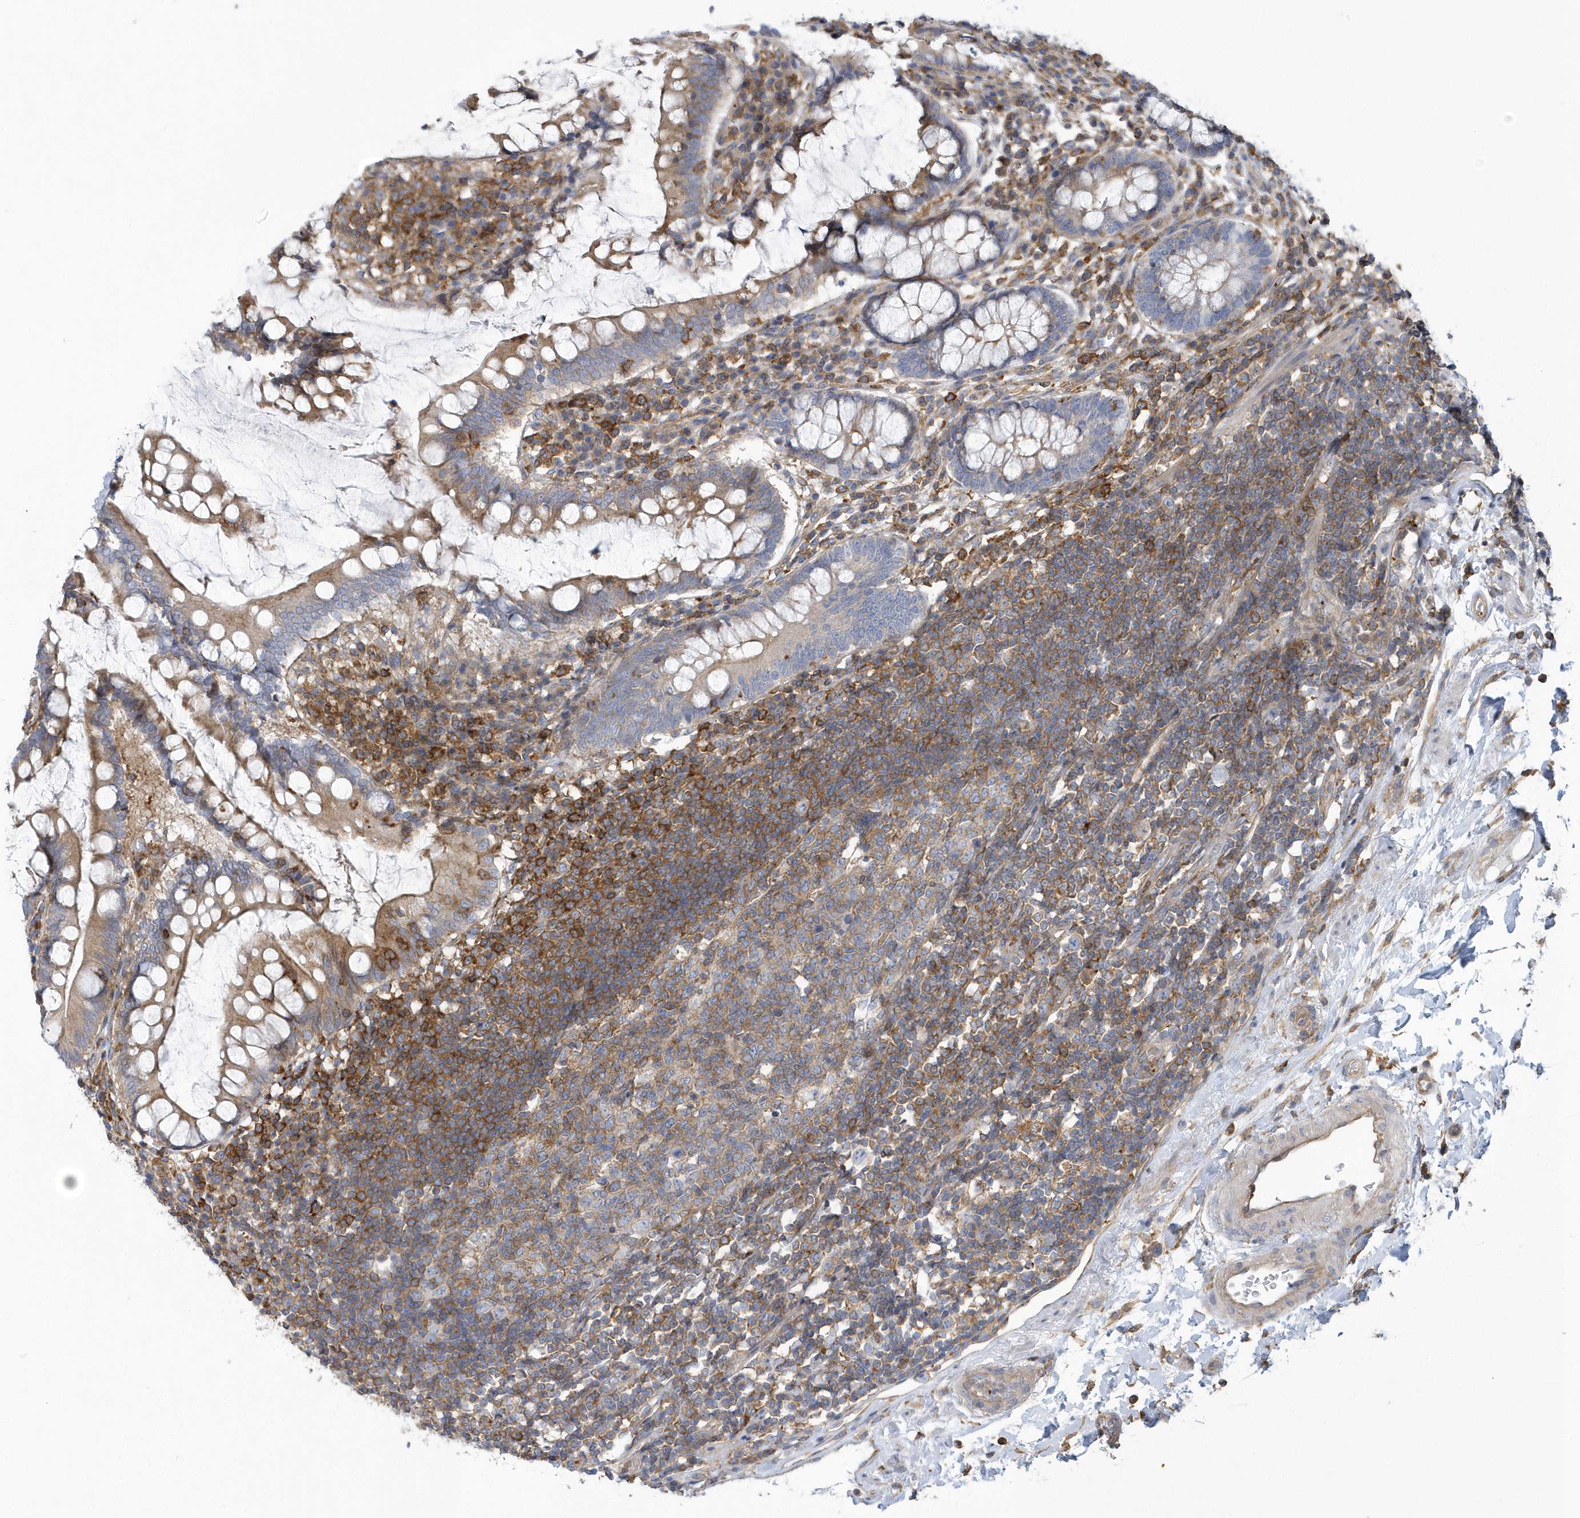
{"staining": {"intensity": "moderate", "quantity": "25%-75%", "location": "cytoplasmic/membranous"}, "tissue": "colon", "cell_type": "Endothelial cells", "image_type": "normal", "snomed": [{"axis": "morphology", "description": "Normal tissue, NOS"}, {"axis": "topography", "description": "Colon"}], "caption": "There is medium levels of moderate cytoplasmic/membranous staining in endothelial cells of benign colon, as demonstrated by immunohistochemical staining (brown color).", "gene": "ARAP2", "patient": {"sex": "female", "age": 79}}